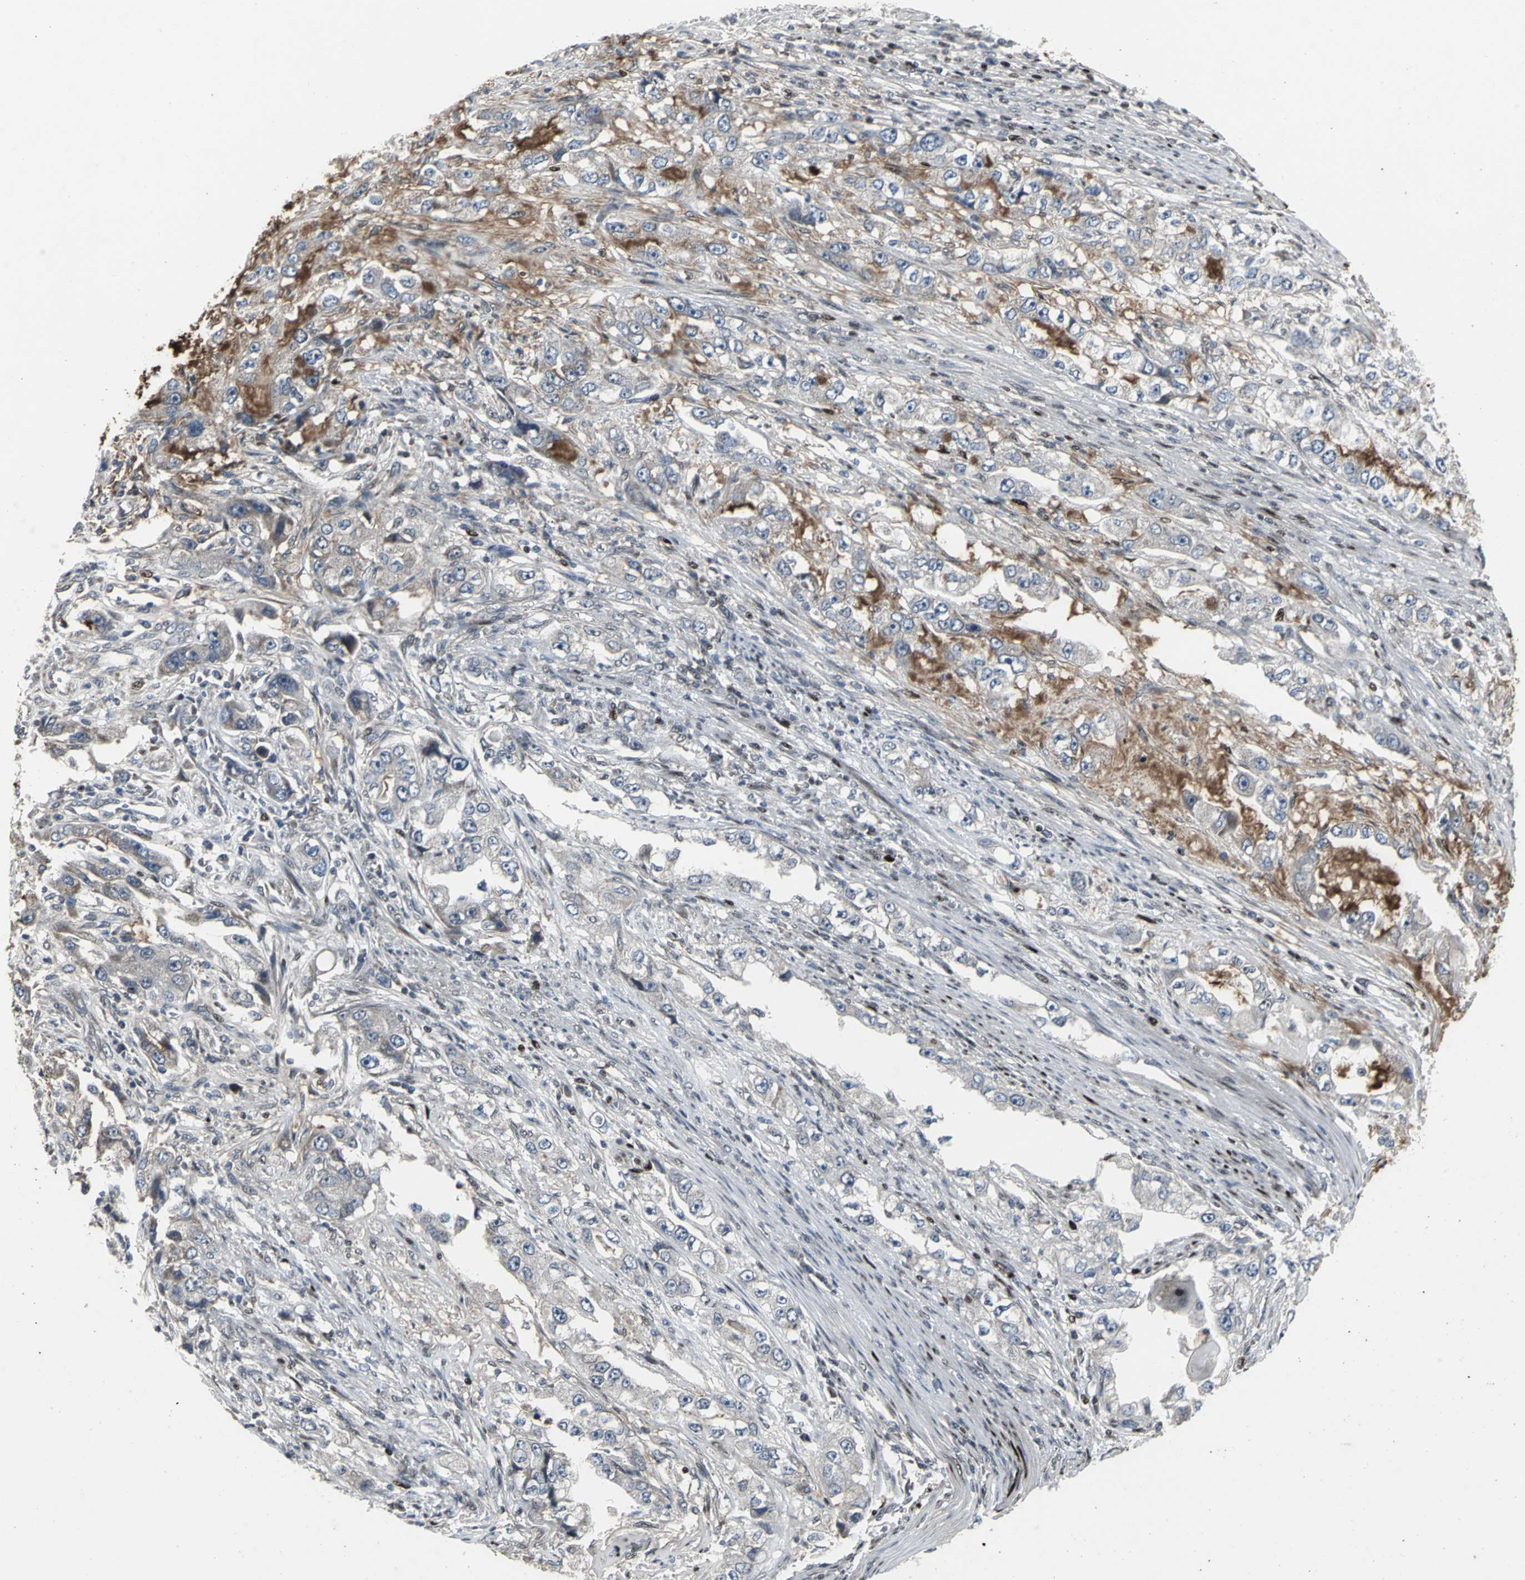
{"staining": {"intensity": "moderate", "quantity": "25%-75%", "location": "cytoplasmic/membranous"}, "tissue": "stomach cancer", "cell_type": "Tumor cells", "image_type": "cancer", "snomed": [{"axis": "morphology", "description": "Adenocarcinoma, NOS"}, {"axis": "topography", "description": "Stomach, lower"}], "caption": "Immunohistochemical staining of human stomach cancer exhibits medium levels of moderate cytoplasmic/membranous positivity in approximately 25%-75% of tumor cells. (DAB (3,3'-diaminobenzidine) IHC, brown staining for protein, blue staining for nuclei).", "gene": "SRF", "patient": {"sex": "female", "age": 93}}